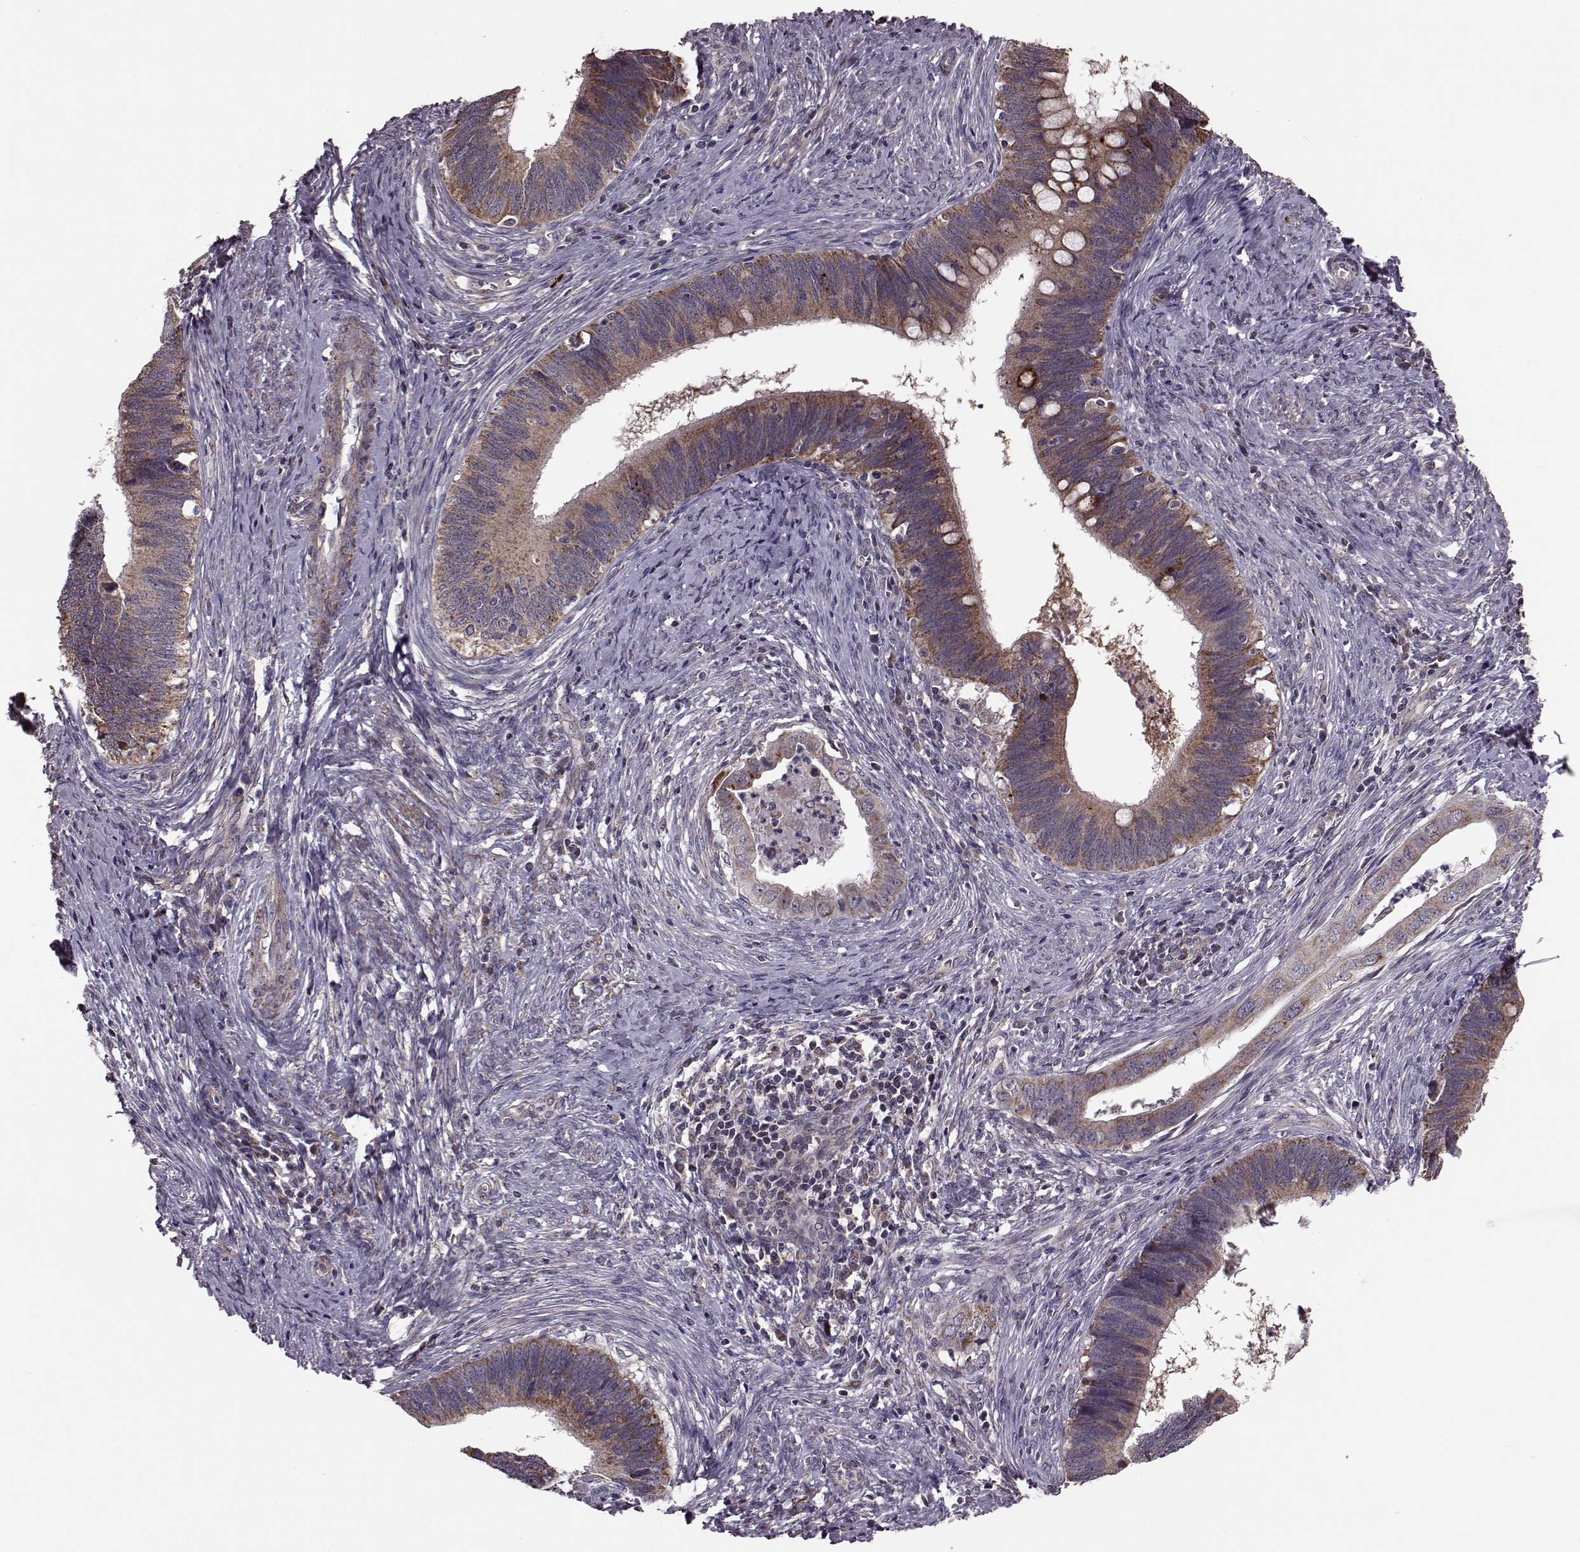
{"staining": {"intensity": "moderate", "quantity": ">75%", "location": "cytoplasmic/membranous"}, "tissue": "cervical cancer", "cell_type": "Tumor cells", "image_type": "cancer", "snomed": [{"axis": "morphology", "description": "Adenocarcinoma, NOS"}, {"axis": "topography", "description": "Cervix"}], "caption": "Cervical adenocarcinoma tissue demonstrates moderate cytoplasmic/membranous staining in approximately >75% of tumor cells, visualized by immunohistochemistry. The protein is stained brown, and the nuclei are stained in blue (DAB IHC with brightfield microscopy, high magnification).", "gene": "PUDP", "patient": {"sex": "female", "age": 42}}